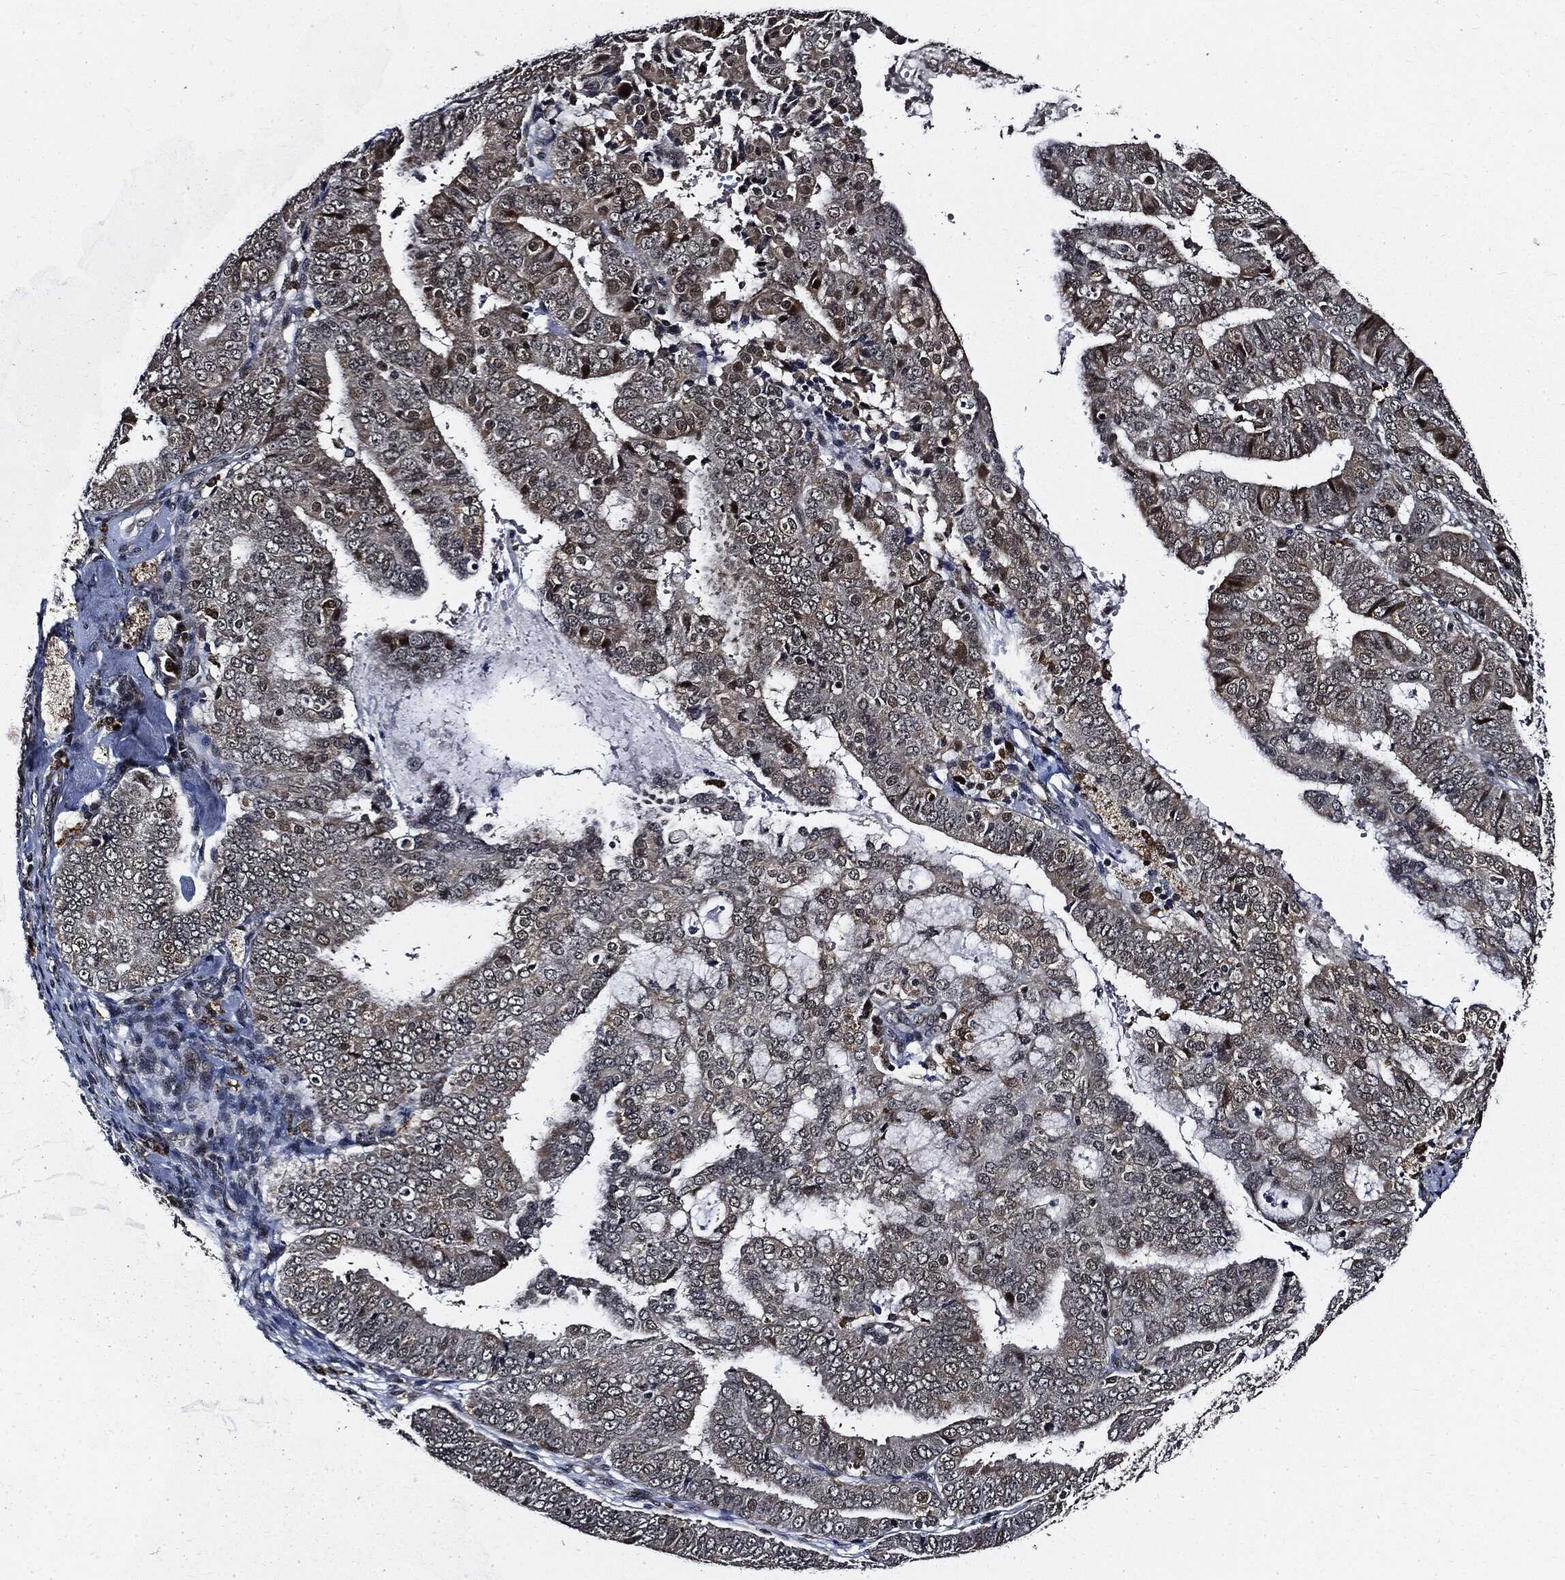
{"staining": {"intensity": "moderate", "quantity": "<25%", "location": "cytoplasmic/membranous"}, "tissue": "endometrial cancer", "cell_type": "Tumor cells", "image_type": "cancer", "snomed": [{"axis": "morphology", "description": "Adenocarcinoma, NOS"}, {"axis": "topography", "description": "Endometrium"}], "caption": "Immunohistochemistry (IHC) image of neoplastic tissue: endometrial cancer (adenocarcinoma) stained using immunohistochemistry shows low levels of moderate protein expression localized specifically in the cytoplasmic/membranous of tumor cells, appearing as a cytoplasmic/membranous brown color.", "gene": "SUGT1", "patient": {"sex": "female", "age": 63}}